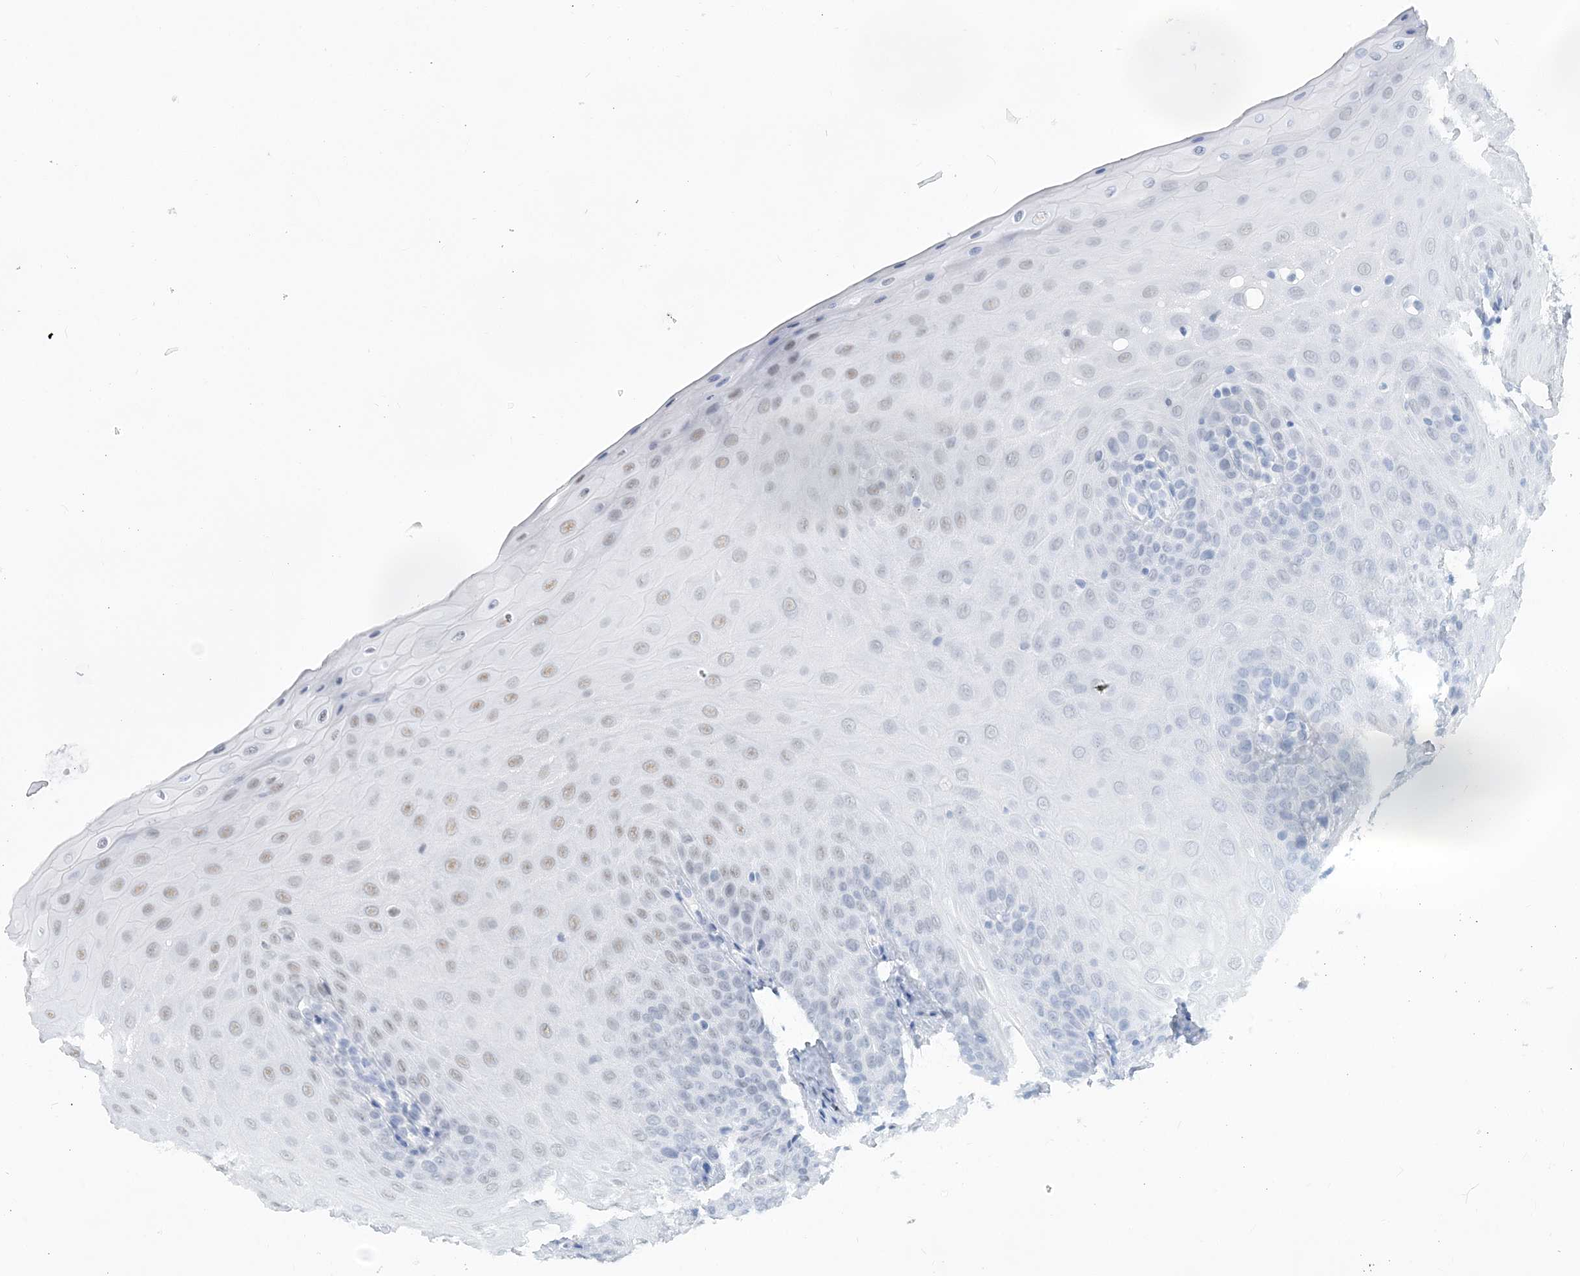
{"staining": {"intensity": "weak", "quantity": ">75%", "location": "nuclear"}, "tissue": "oral mucosa", "cell_type": "Squamous epithelial cells", "image_type": "normal", "snomed": [{"axis": "morphology", "description": "Normal tissue, NOS"}, {"axis": "topography", "description": "Oral tissue"}], "caption": "Benign oral mucosa exhibits weak nuclear positivity in approximately >75% of squamous epithelial cells (Stains: DAB (3,3'-diaminobenzidine) in brown, nuclei in blue, Microscopy: brightfield microscopy at high magnification)..", "gene": "PLRG1", "patient": {"sex": "female", "age": 68}}